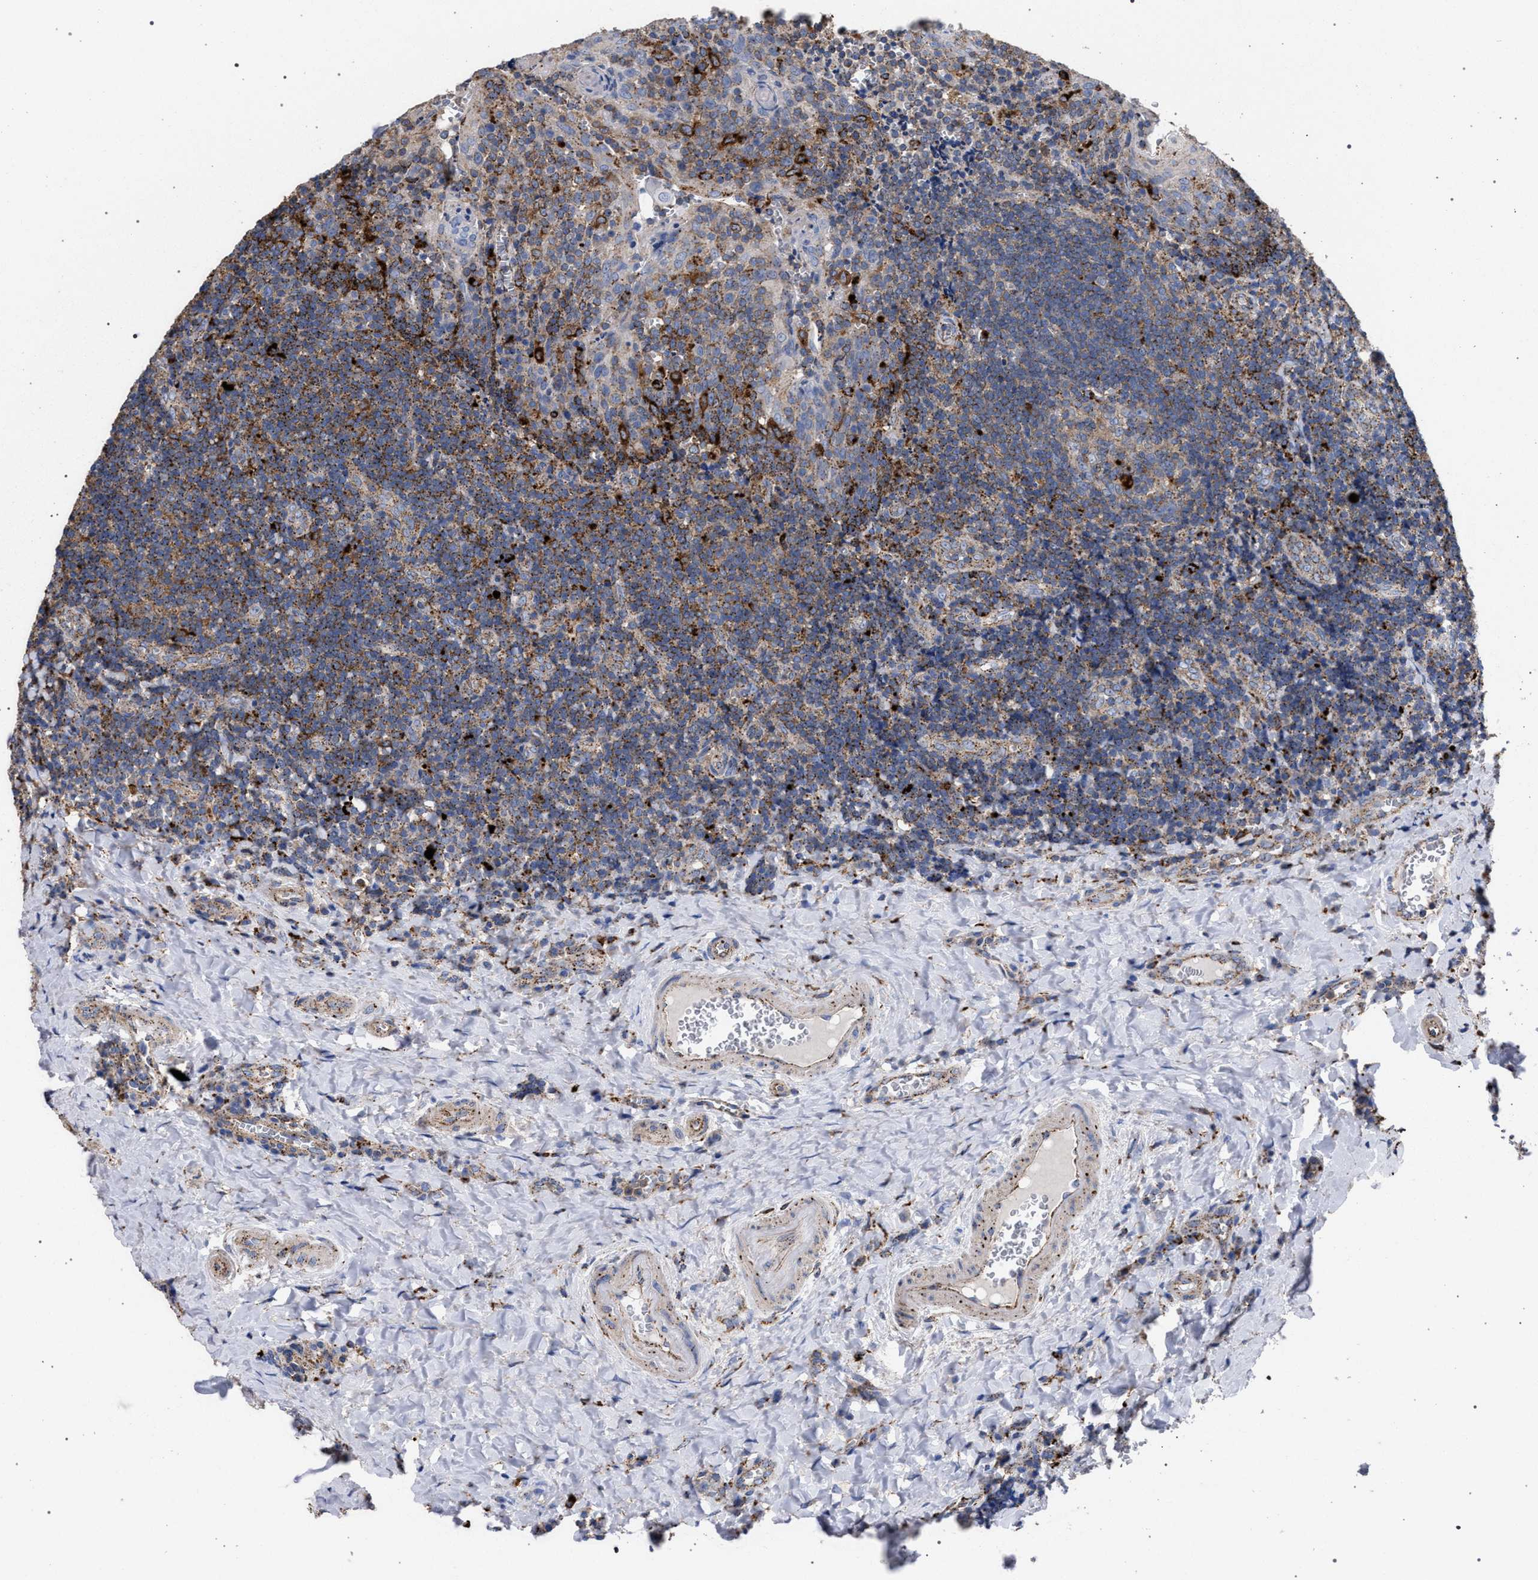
{"staining": {"intensity": "moderate", "quantity": ">75%", "location": "cytoplasmic/membranous"}, "tissue": "tonsil", "cell_type": "Germinal center cells", "image_type": "normal", "snomed": [{"axis": "morphology", "description": "Normal tissue, NOS"}, {"axis": "morphology", "description": "Inflammation, NOS"}, {"axis": "topography", "description": "Tonsil"}], "caption": "Tonsil stained with a protein marker demonstrates moderate staining in germinal center cells.", "gene": "PPT1", "patient": {"sex": "female", "age": 31}}